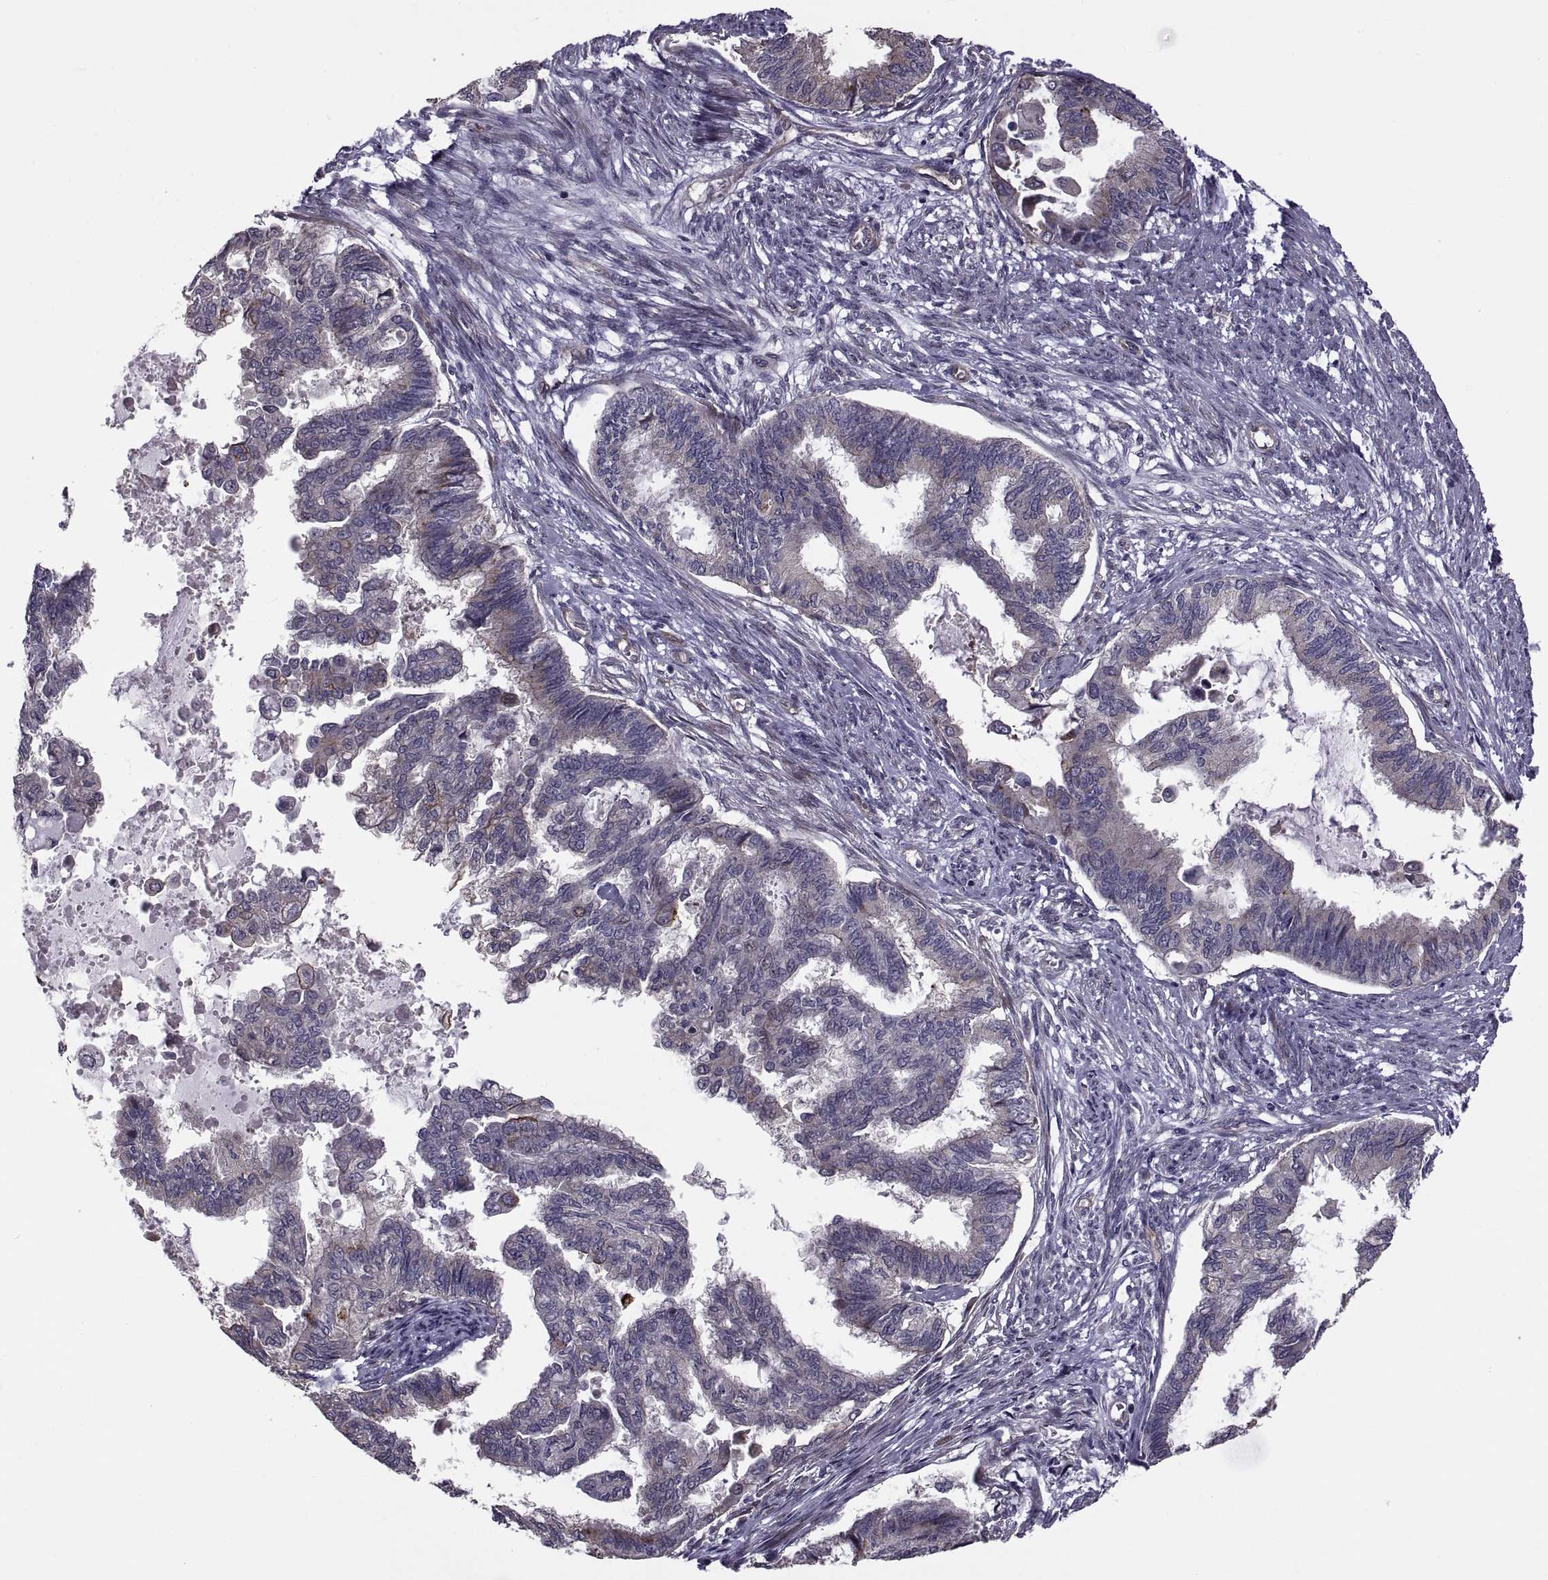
{"staining": {"intensity": "weak", "quantity": "<25%", "location": "cytoplasmic/membranous"}, "tissue": "endometrial cancer", "cell_type": "Tumor cells", "image_type": "cancer", "snomed": [{"axis": "morphology", "description": "Adenocarcinoma, NOS"}, {"axis": "topography", "description": "Endometrium"}], "caption": "This is a histopathology image of immunohistochemistry (IHC) staining of endometrial cancer (adenocarcinoma), which shows no staining in tumor cells.", "gene": "PMM2", "patient": {"sex": "female", "age": 86}}